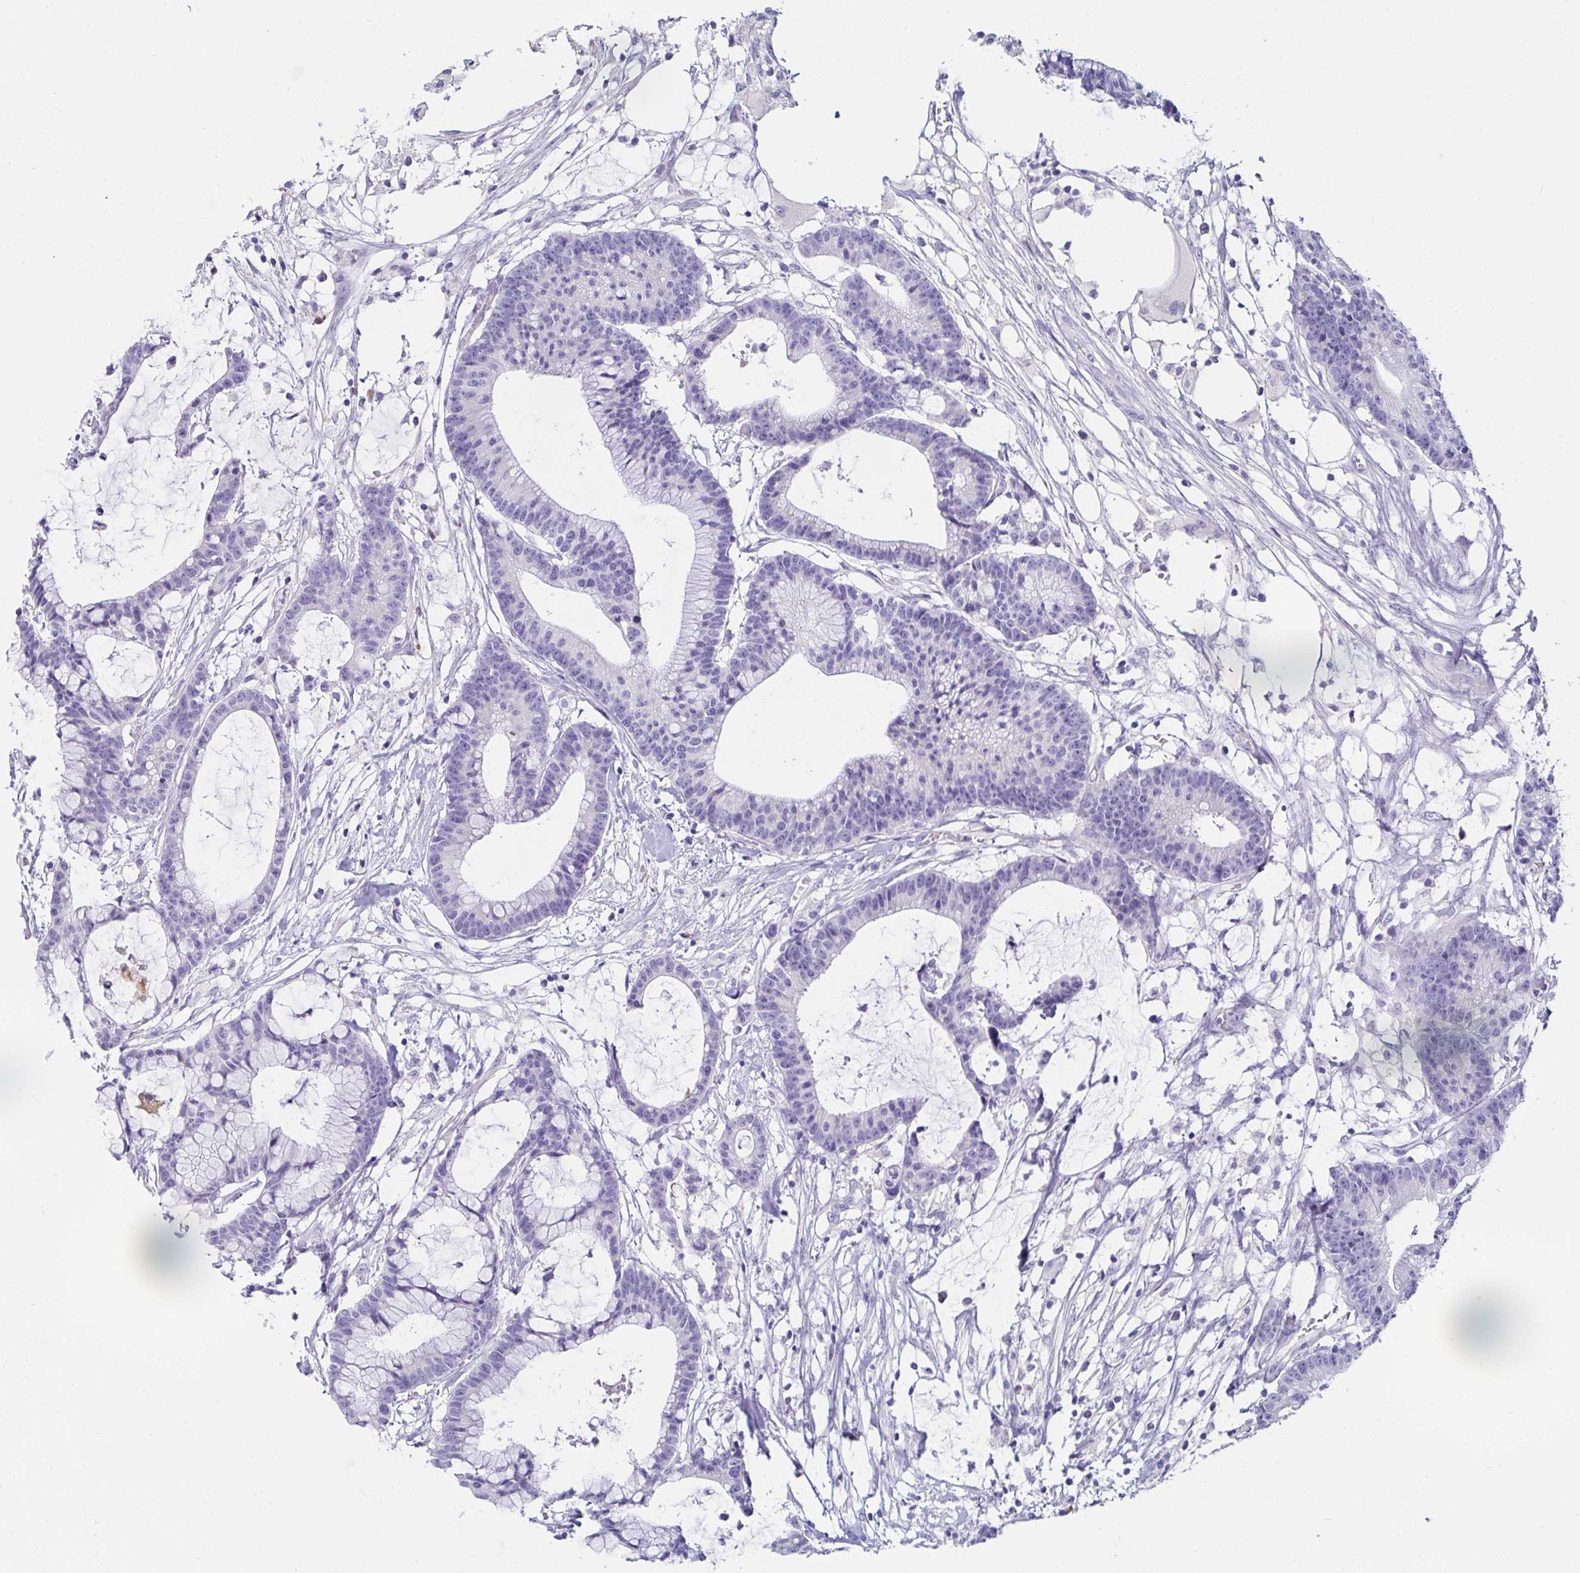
{"staining": {"intensity": "negative", "quantity": "none", "location": "none"}, "tissue": "colorectal cancer", "cell_type": "Tumor cells", "image_type": "cancer", "snomed": [{"axis": "morphology", "description": "Adenocarcinoma, NOS"}, {"axis": "topography", "description": "Colon"}], "caption": "An immunohistochemistry (IHC) histopathology image of adenocarcinoma (colorectal) is shown. There is no staining in tumor cells of adenocarcinoma (colorectal).", "gene": "C4orf17", "patient": {"sex": "female", "age": 78}}